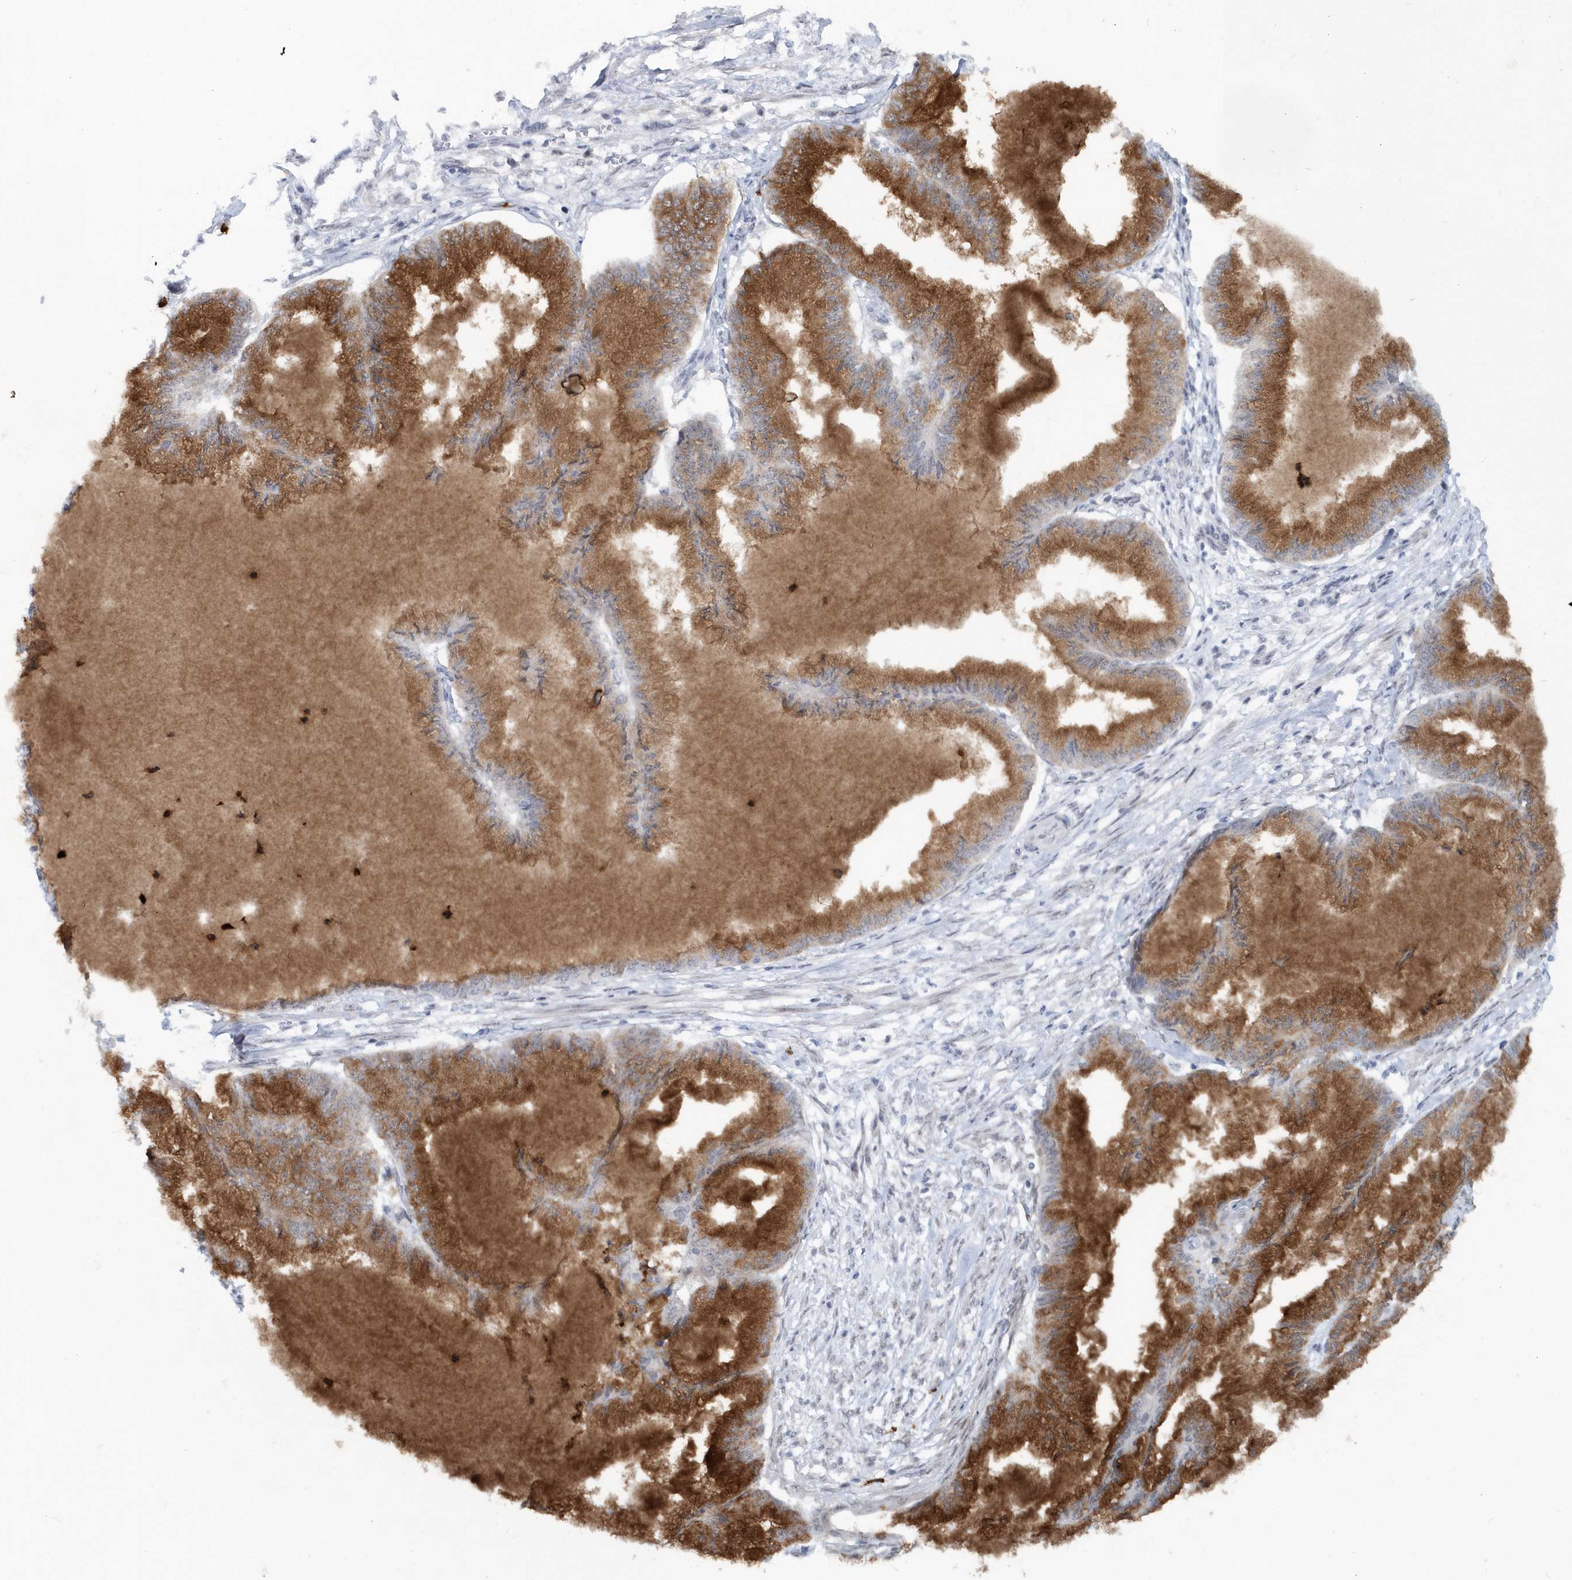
{"staining": {"intensity": "strong", "quantity": ">75%", "location": "cytoplasmic/membranous"}, "tissue": "endometrial cancer", "cell_type": "Tumor cells", "image_type": "cancer", "snomed": [{"axis": "morphology", "description": "Adenocarcinoma, NOS"}, {"axis": "topography", "description": "Endometrium"}], "caption": "Protein staining shows strong cytoplasmic/membranous staining in approximately >75% of tumor cells in endometrial adenocarcinoma.", "gene": "ASCL4", "patient": {"sex": "female", "age": 86}}